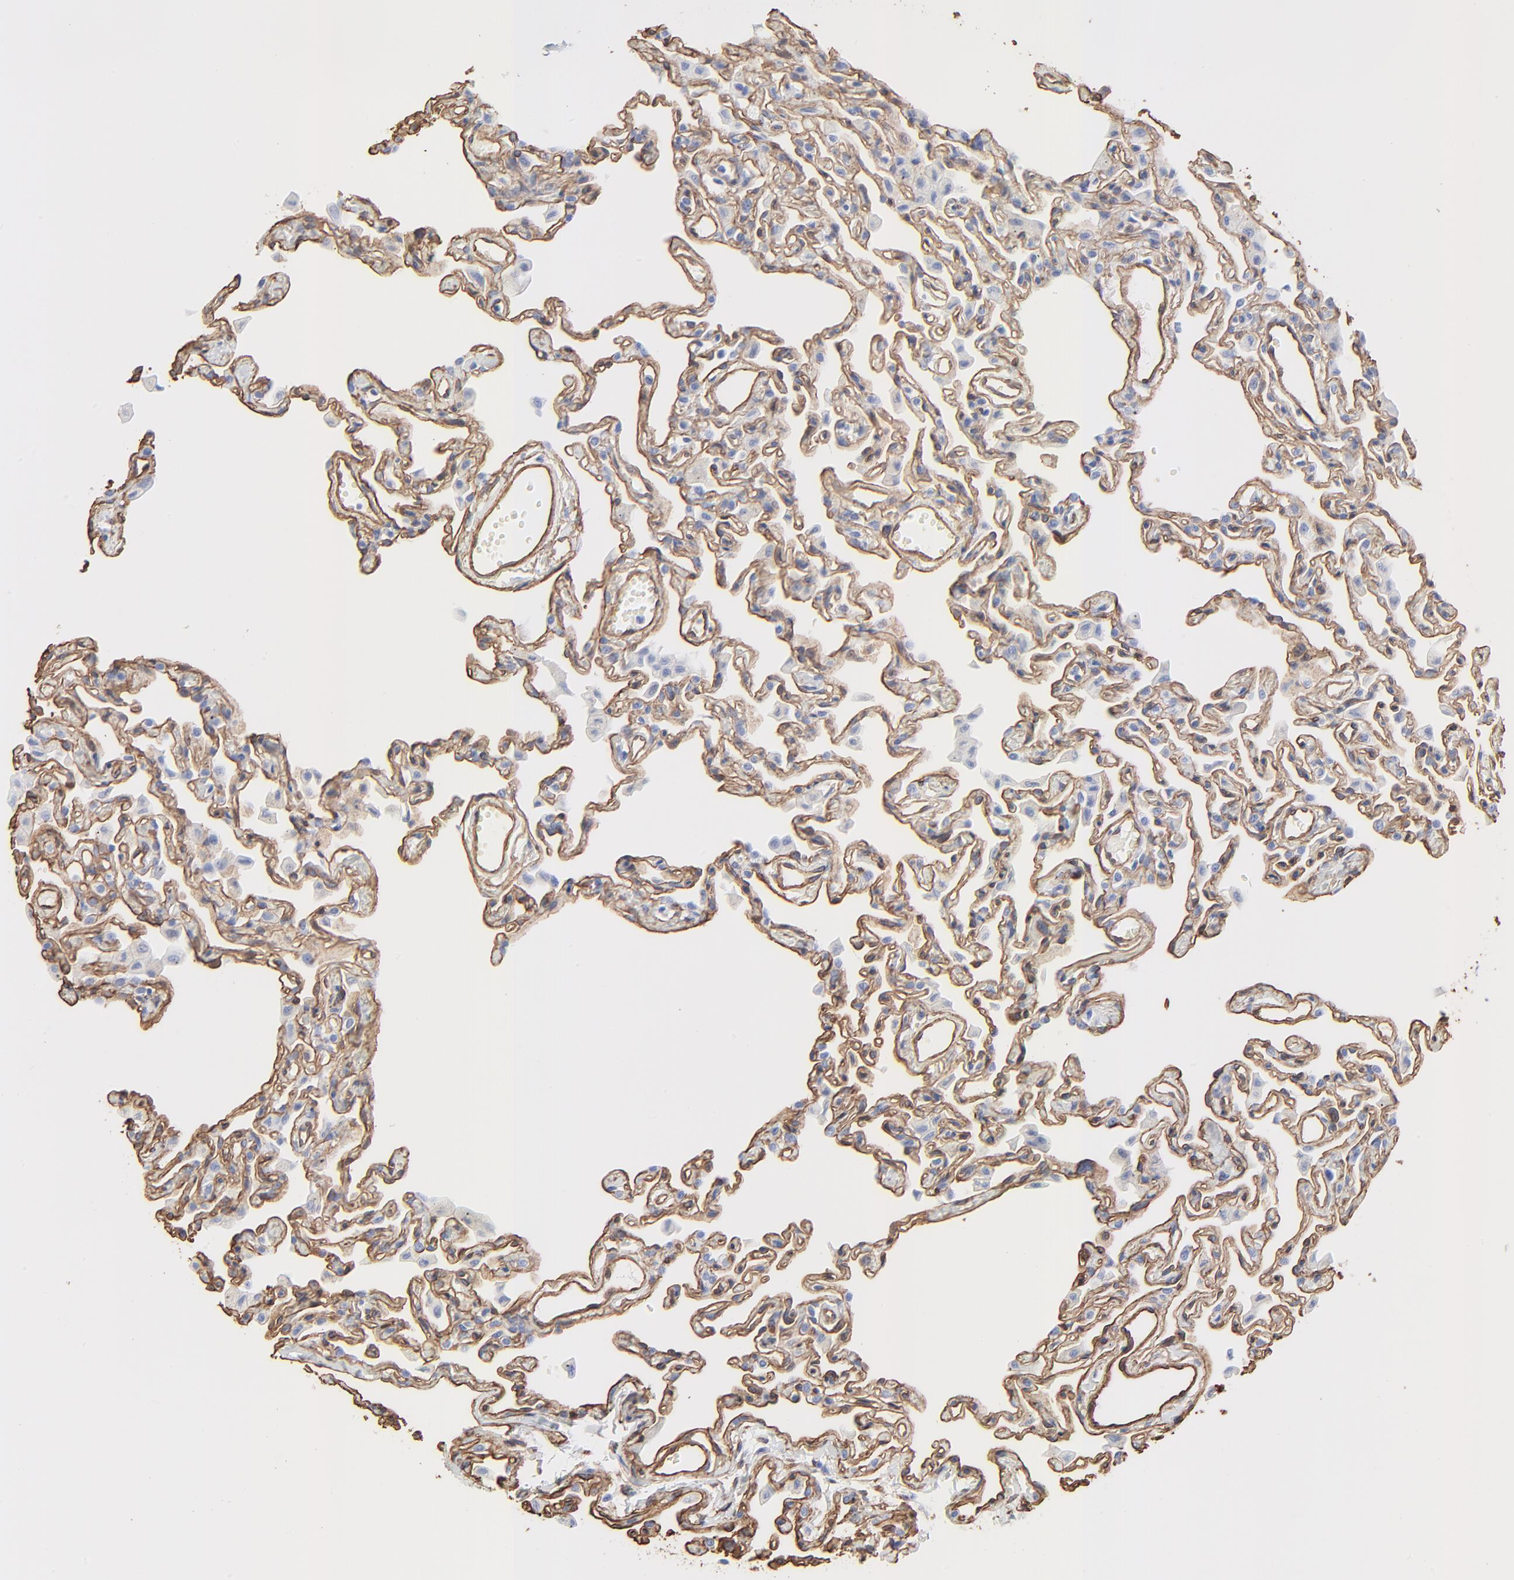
{"staining": {"intensity": "moderate", "quantity": "25%-75%", "location": "cytoplasmic/membranous"}, "tissue": "lung", "cell_type": "Alveolar cells", "image_type": "normal", "snomed": [{"axis": "morphology", "description": "Normal tissue, NOS"}, {"axis": "topography", "description": "Lung"}], "caption": "About 25%-75% of alveolar cells in unremarkable lung exhibit moderate cytoplasmic/membranous protein expression as visualized by brown immunohistochemical staining.", "gene": "CAV1", "patient": {"sex": "female", "age": 49}}